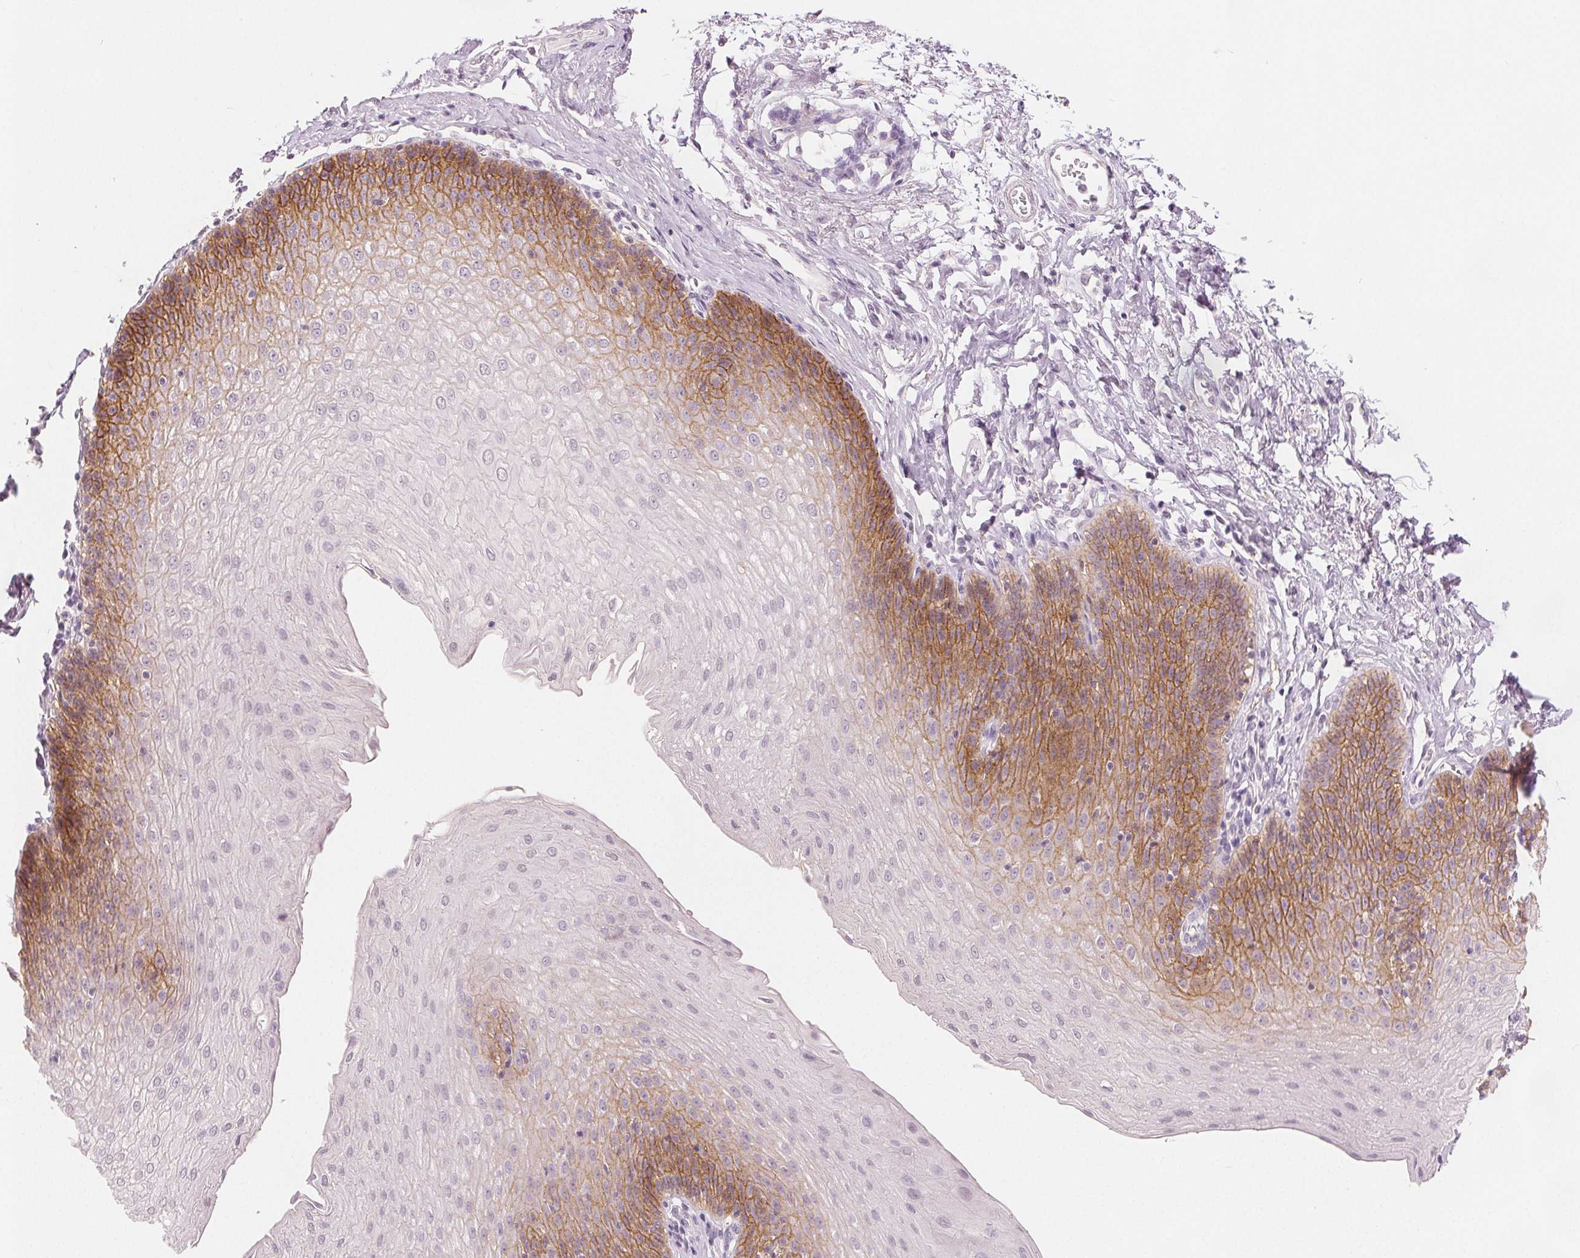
{"staining": {"intensity": "moderate", "quantity": "25%-75%", "location": "cytoplasmic/membranous"}, "tissue": "esophagus", "cell_type": "Squamous epithelial cells", "image_type": "normal", "snomed": [{"axis": "morphology", "description": "Normal tissue, NOS"}, {"axis": "topography", "description": "Esophagus"}], "caption": "An image of human esophagus stained for a protein displays moderate cytoplasmic/membranous brown staining in squamous epithelial cells. The protein of interest is stained brown, and the nuclei are stained in blue (DAB (3,3'-diaminobenzidine) IHC with brightfield microscopy, high magnification).", "gene": "CA12", "patient": {"sex": "female", "age": 81}}